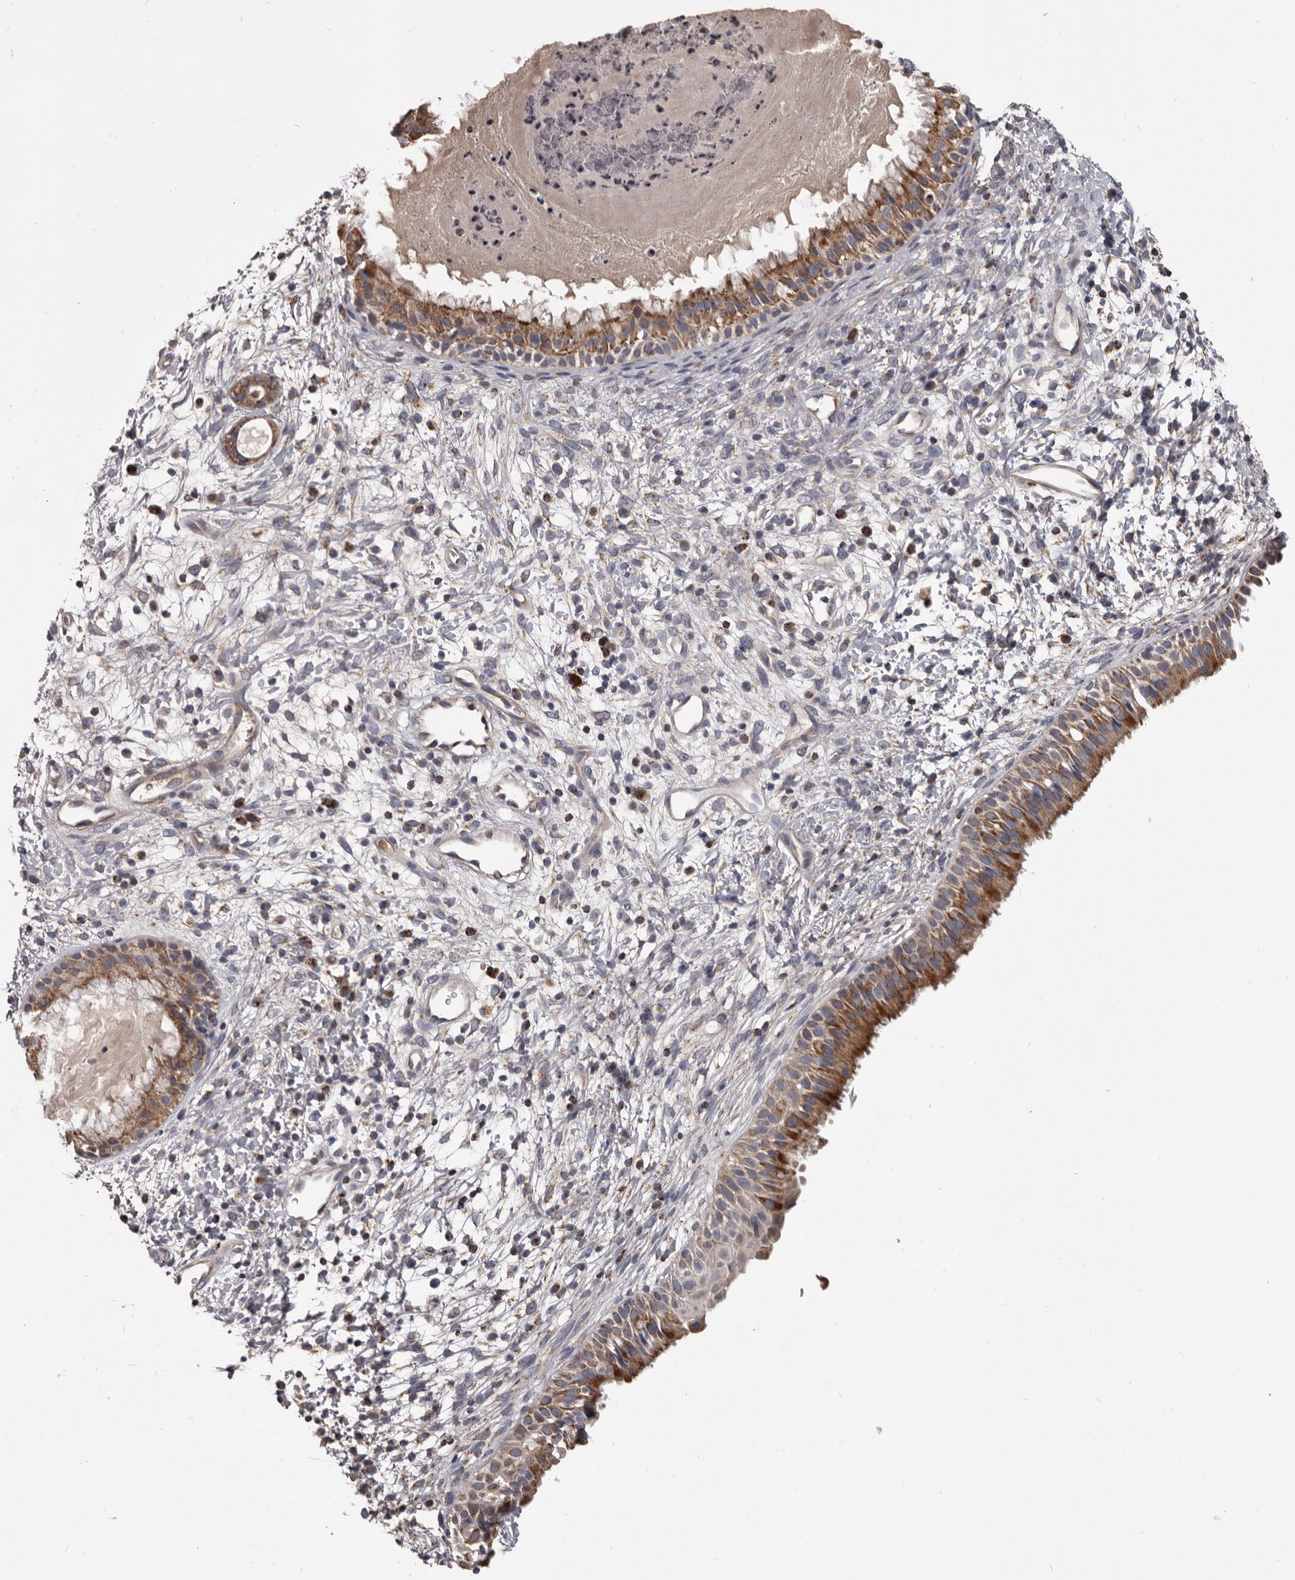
{"staining": {"intensity": "moderate", "quantity": ">75%", "location": "cytoplasmic/membranous"}, "tissue": "nasopharynx", "cell_type": "Respiratory epithelial cells", "image_type": "normal", "snomed": [{"axis": "morphology", "description": "Normal tissue, NOS"}, {"axis": "topography", "description": "Nasopharynx"}], "caption": "Immunohistochemical staining of normal nasopharynx demonstrates moderate cytoplasmic/membranous protein positivity in about >75% of respiratory epithelial cells.", "gene": "ALDH5A1", "patient": {"sex": "male", "age": 22}}